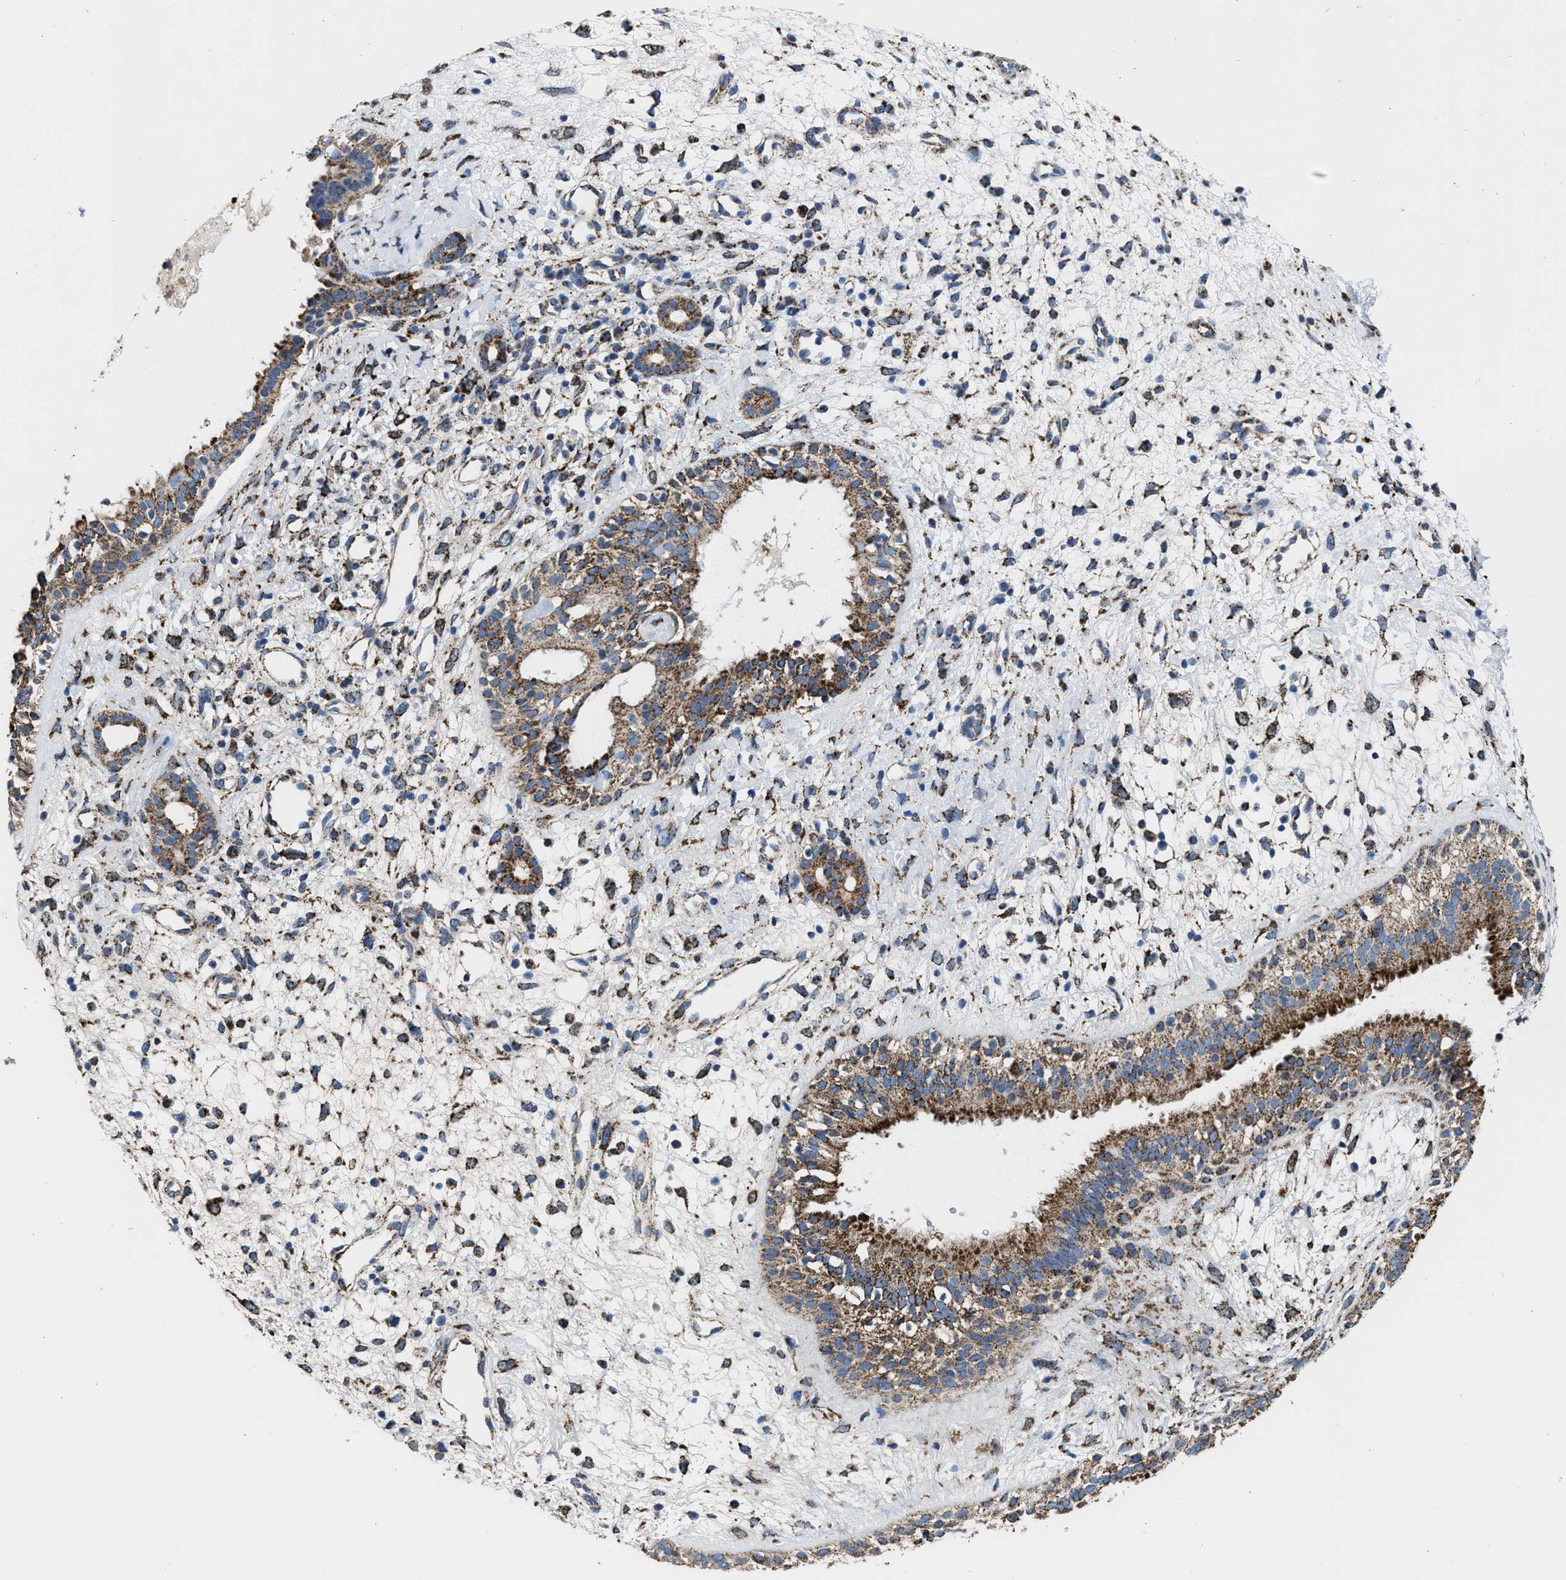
{"staining": {"intensity": "strong", "quantity": ">75%", "location": "cytoplasmic/membranous"}, "tissue": "nasopharynx", "cell_type": "Respiratory epithelial cells", "image_type": "normal", "snomed": [{"axis": "morphology", "description": "Normal tissue, NOS"}, {"axis": "topography", "description": "Nasopharynx"}], "caption": "Approximately >75% of respiratory epithelial cells in normal nasopharynx reveal strong cytoplasmic/membranous protein staining as visualized by brown immunohistochemical staining.", "gene": "ALDH1B1", "patient": {"sex": "male", "age": 22}}